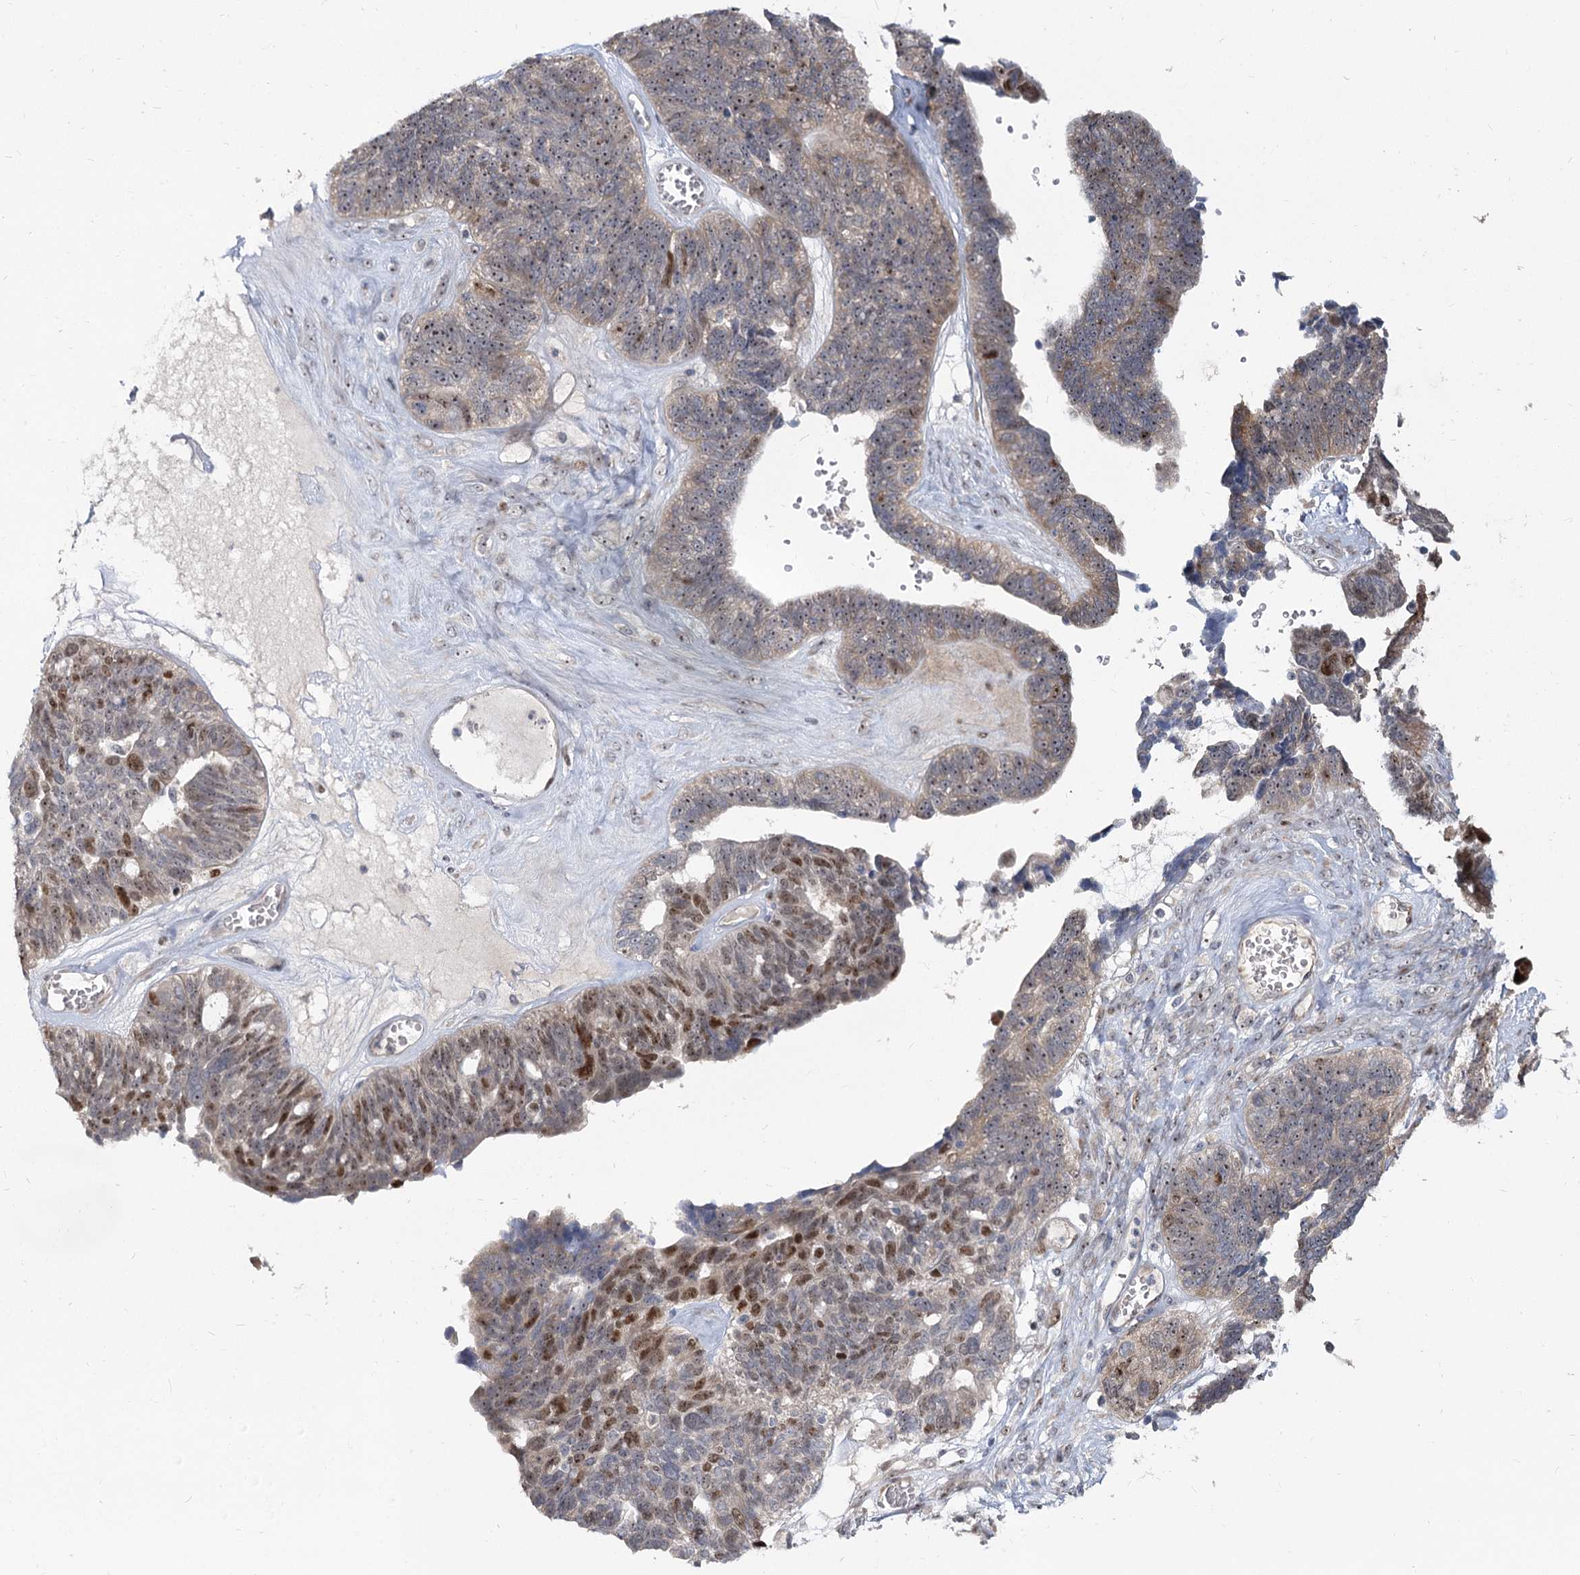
{"staining": {"intensity": "moderate", "quantity": "25%-75%", "location": "nuclear"}, "tissue": "ovarian cancer", "cell_type": "Tumor cells", "image_type": "cancer", "snomed": [{"axis": "morphology", "description": "Cystadenocarcinoma, serous, NOS"}, {"axis": "topography", "description": "Ovary"}], "caption": "This micrograph displays IHC staining of ovarian cancer (serous cystadenocarcinoma), with medium moderate nuclear staining in approximately 25%-75% of tumor cells.", "gene": "PIK3C2A", "patient": {"sex": "female", "age": 79}}